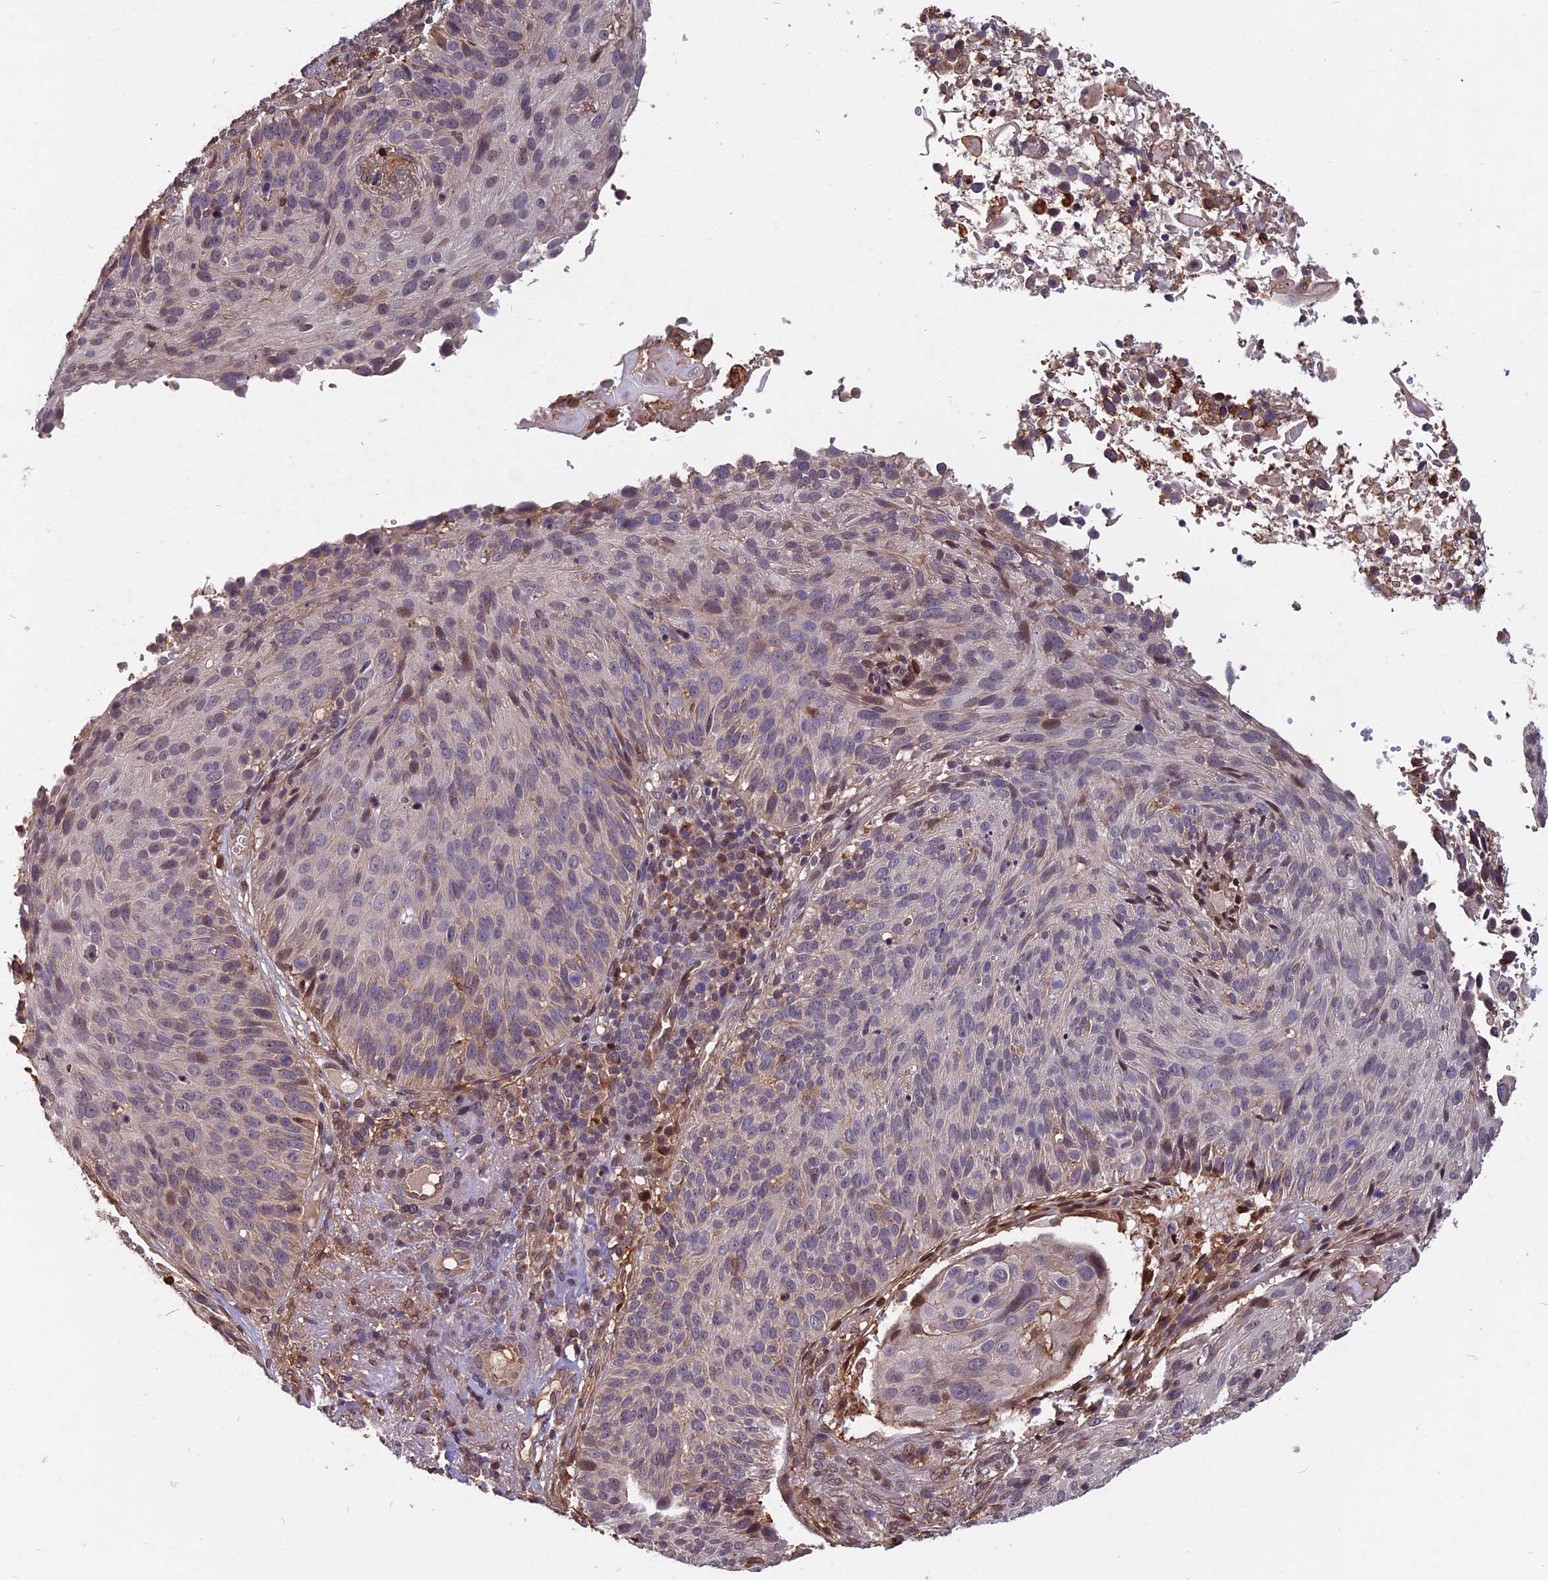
{"staining": {"intensity": "weak", "quantity": "<25%", "location": "nuclear"}, "tissue": "cervical cancer", "cell_type": "Tumor cells", "image_type": "cancer", "snomed": [{"axis": "morphology", "description": "Squamous cell carcinoma, NOS"}, {"axis": "topography", "description": "Cervix"}], "caption": "Tumor cells show no significant protein expression in cervical cancer.", "gene": "SPG11", "patient": {"sex": "female", "age": 74}}